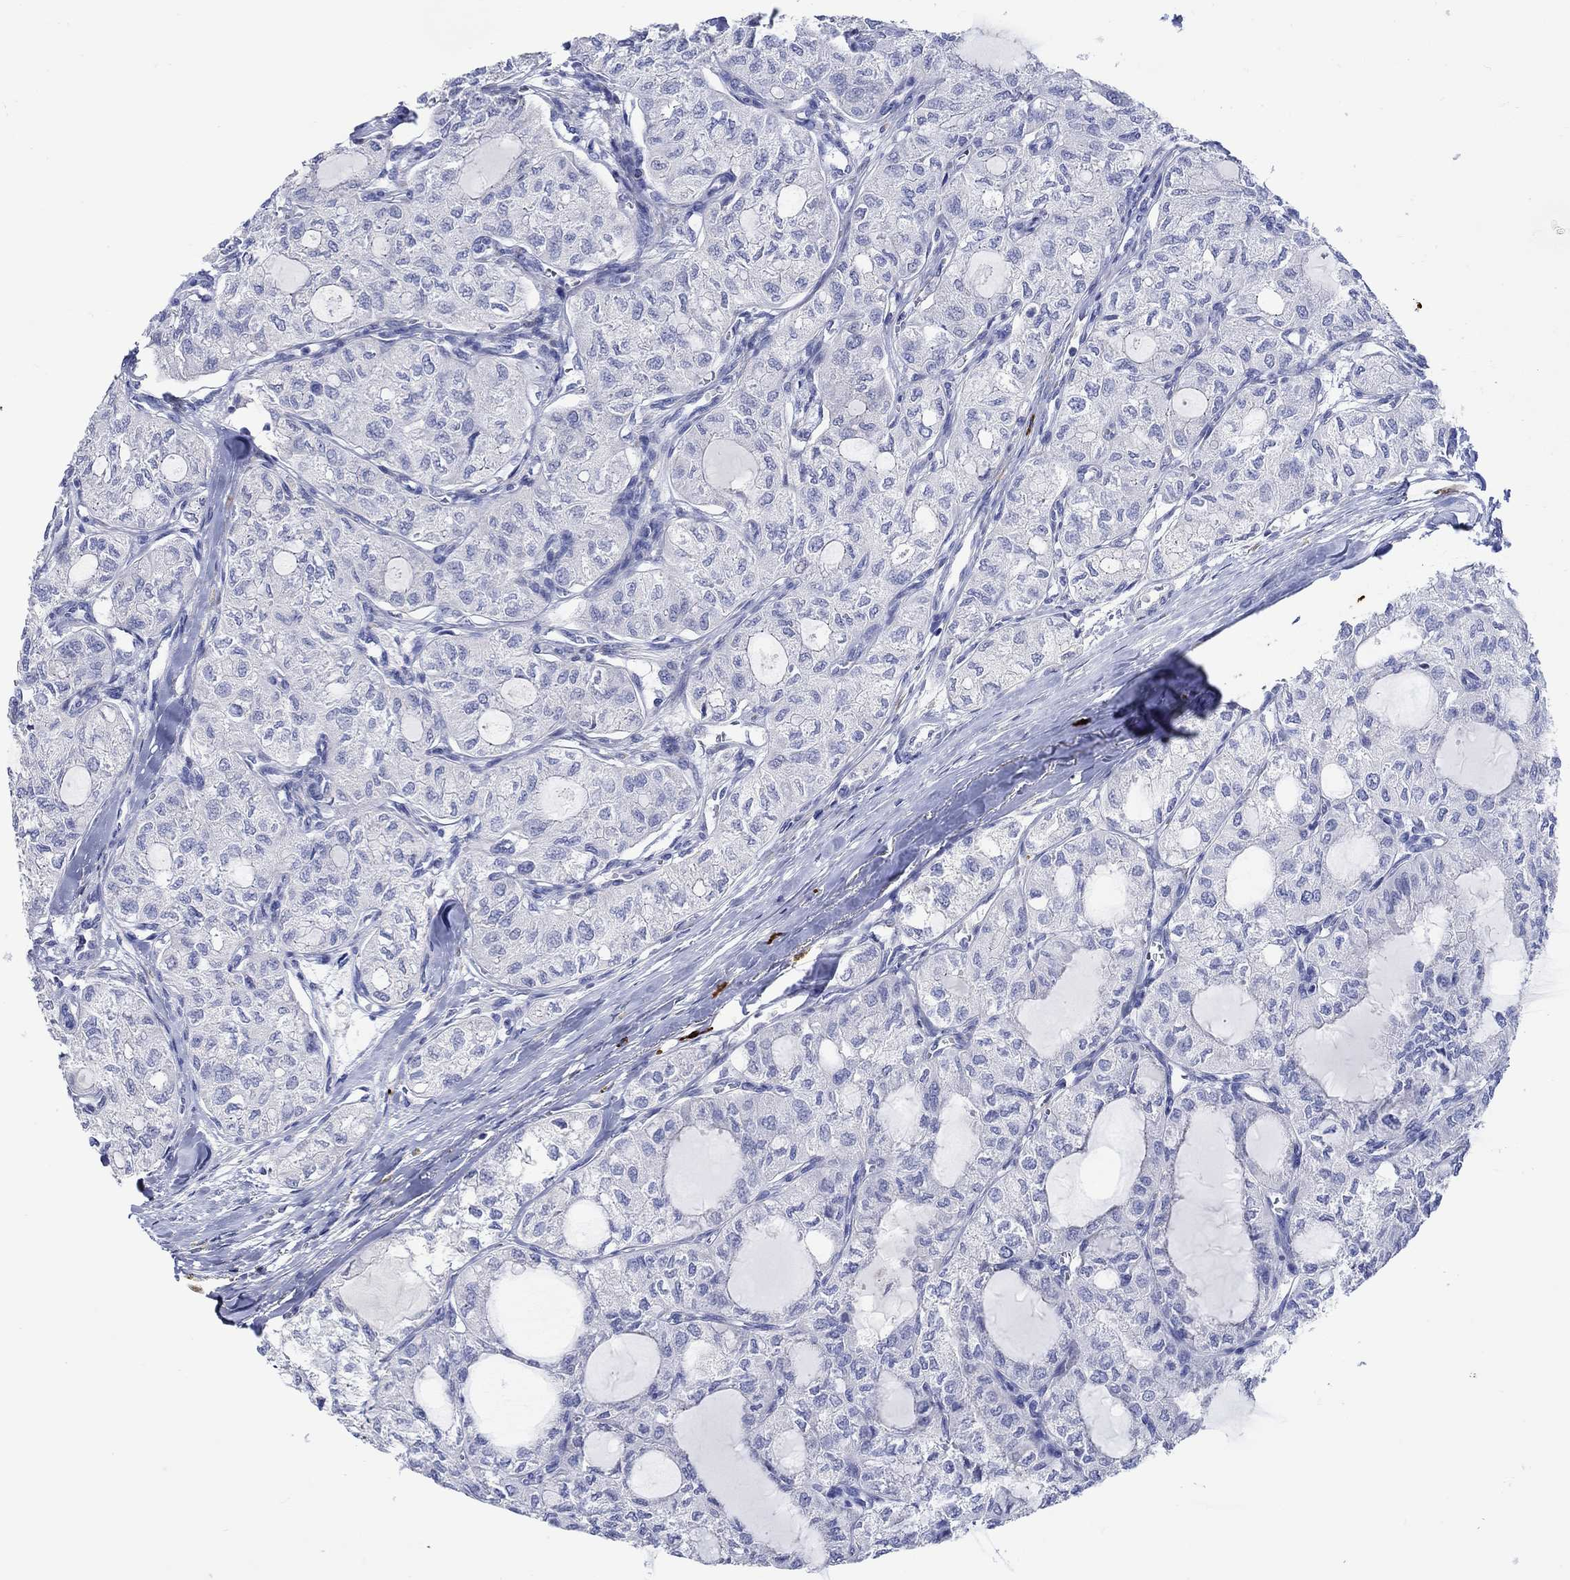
{"staining": {"intensity": "negative", "quantity": "none", "location": "none"}, "tissue": "thyroid cancer", "cell_type": "Tumor cells", "image_type": "cancer", "snomed": [{"axis": "morphology", "description": "Follicular adenoma carcinoma, NOS"}, {"axis": "topography", "description": "Thyroid gland"}], "caption": "The immunohistochemistry image has no significant expression in tumor cells of follicular adenoma carcinoma (thyroid) tissue.", "gene": "P2RY6", "patient": {"sex": "male", "age": 75}}